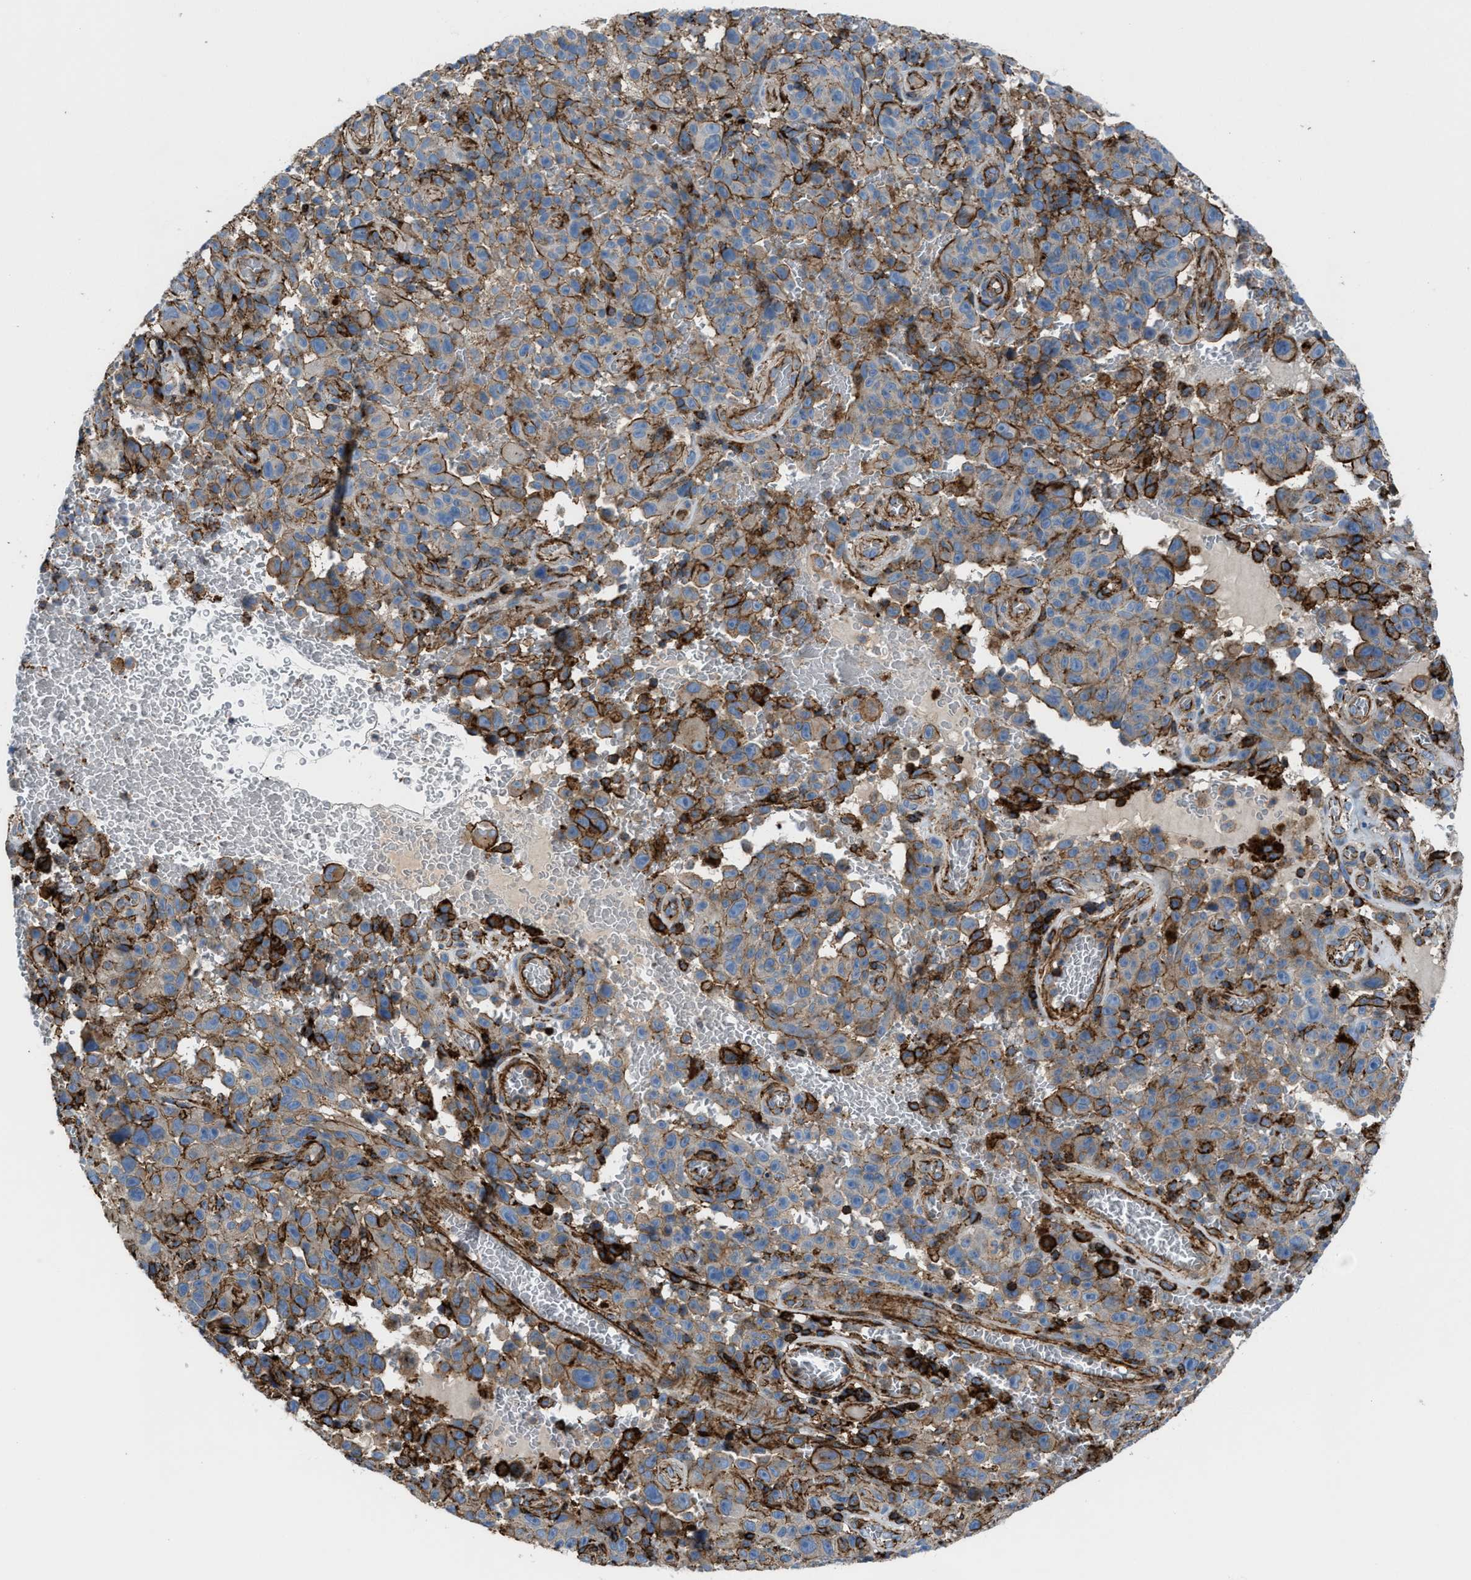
{"staining": {"intensity": "moderate", "quantity": "25%-75%", "location": "cytoplasmic/membranous"}, "tissue": "melanoma", "cell_type": "Tumor cells", "image_type": "cancer", "snomed": [{"axis": "morphology", "description": "Malignant melanoma, NOS"}, {"axis": "topography", "description": "Skin"}], "caption": "IHC of melanoma shows medium levels of moderate cytoplasmic/membranous positivity in approximately 25%-75% of tumor cells. Using DAB (3,3'-diaminobenzidine) (brown) and hematoxylin (blue) stains, captured at high magnification using brightfield microscopy.", "gene": "AGPAT2", "patient": {"sex": "female", "age": 82}}